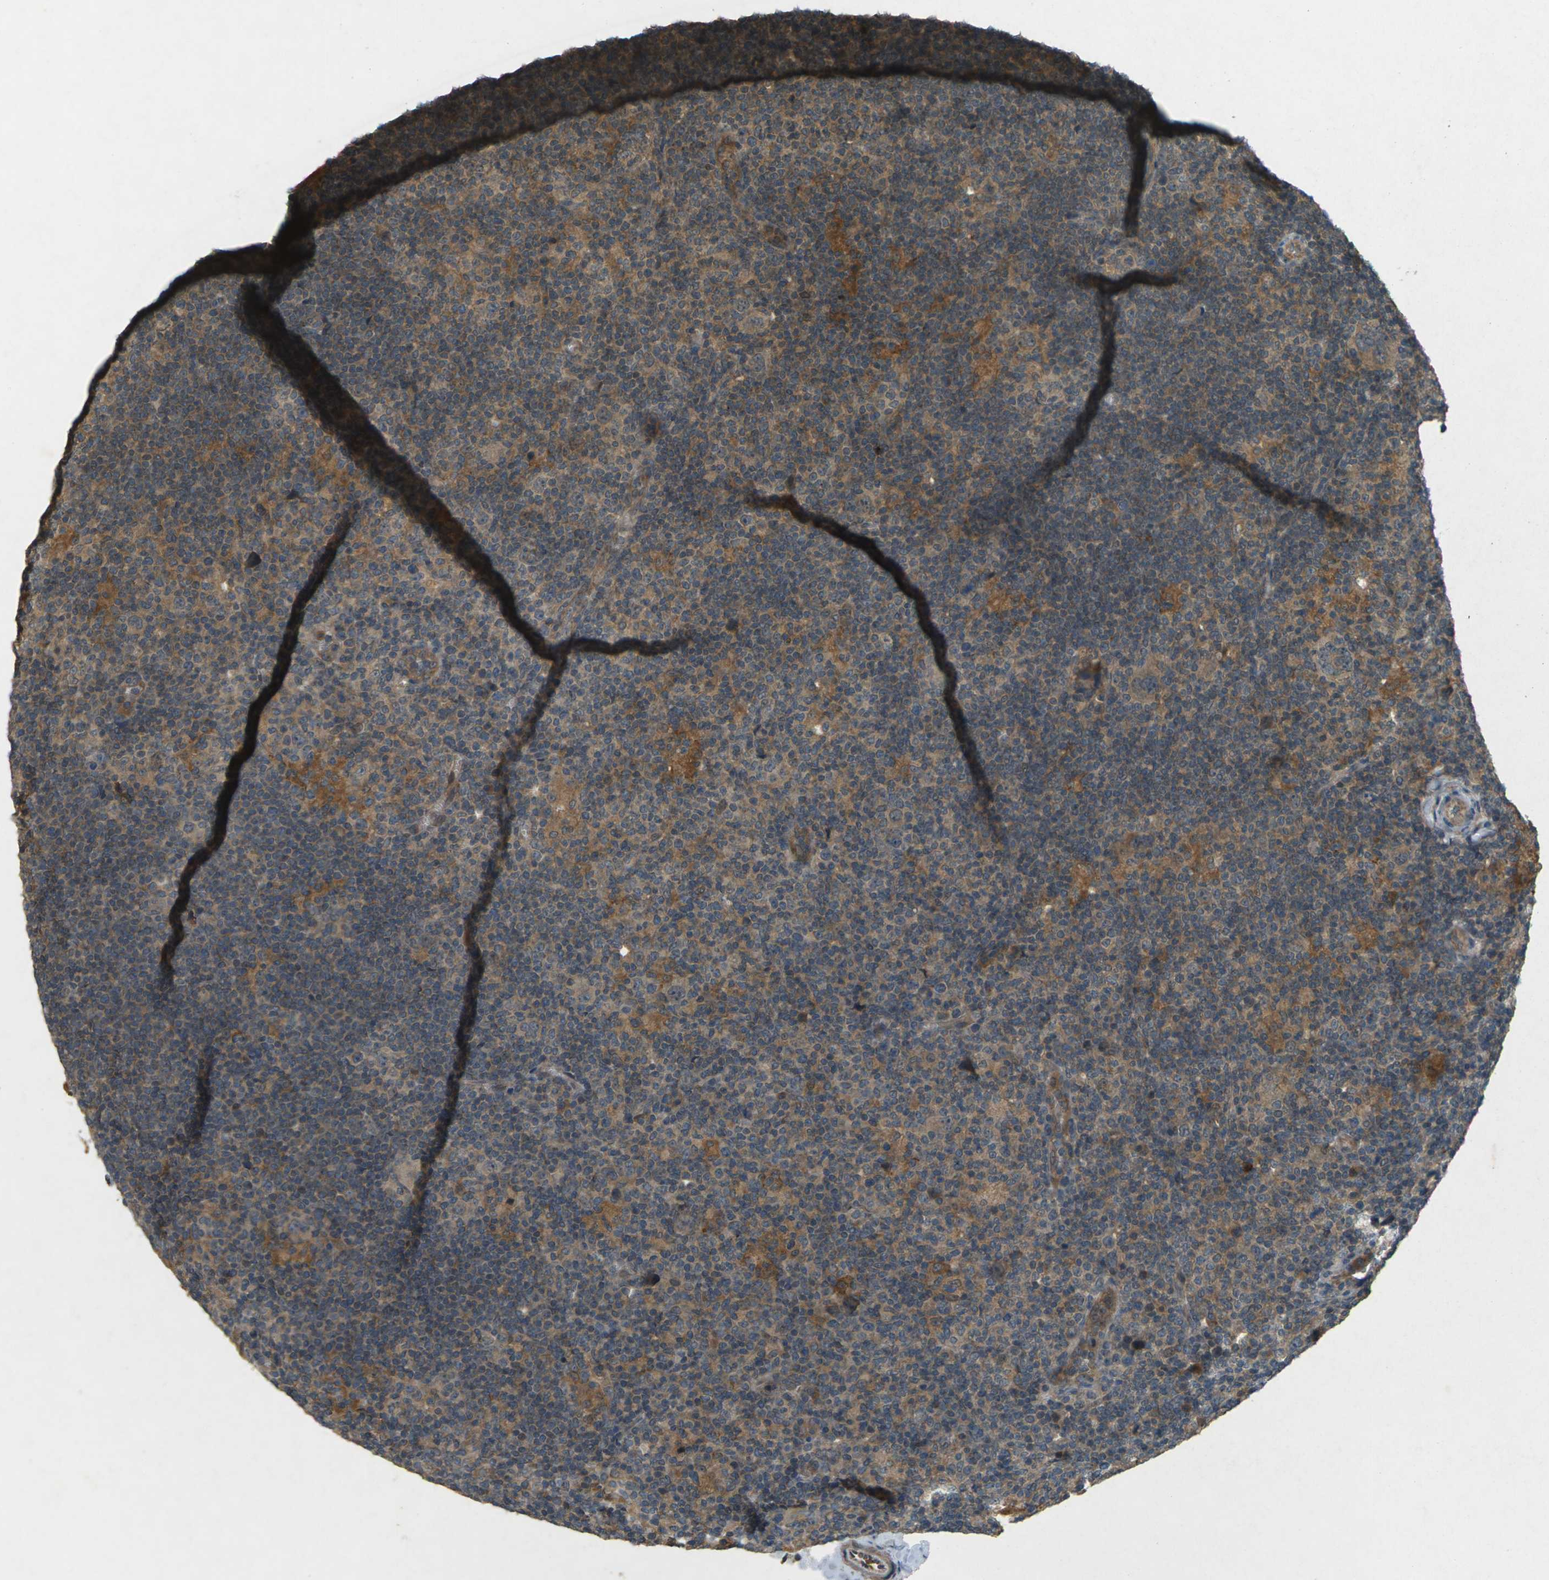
{"staining": {"intensity": "moderate", "quantity": ">75%", "location": "cytoplasmic/membranous"}, "tissue": "lymphoma", "cell_type": "Tumor cells", "image_type": "cancer", "snomed": [{"axis": "morphology", "description": "Hodgkin's disease, NOS"}, {"axis": "topography", "description": "Lymph node"}], "caption": "Tumor cells show medium levels of moderate cytoplasmic/membranous positivity in about >75% of cells in human lymphoma.", "gene": "TAP1", "patient": {"sex": "female", "age": 57}}